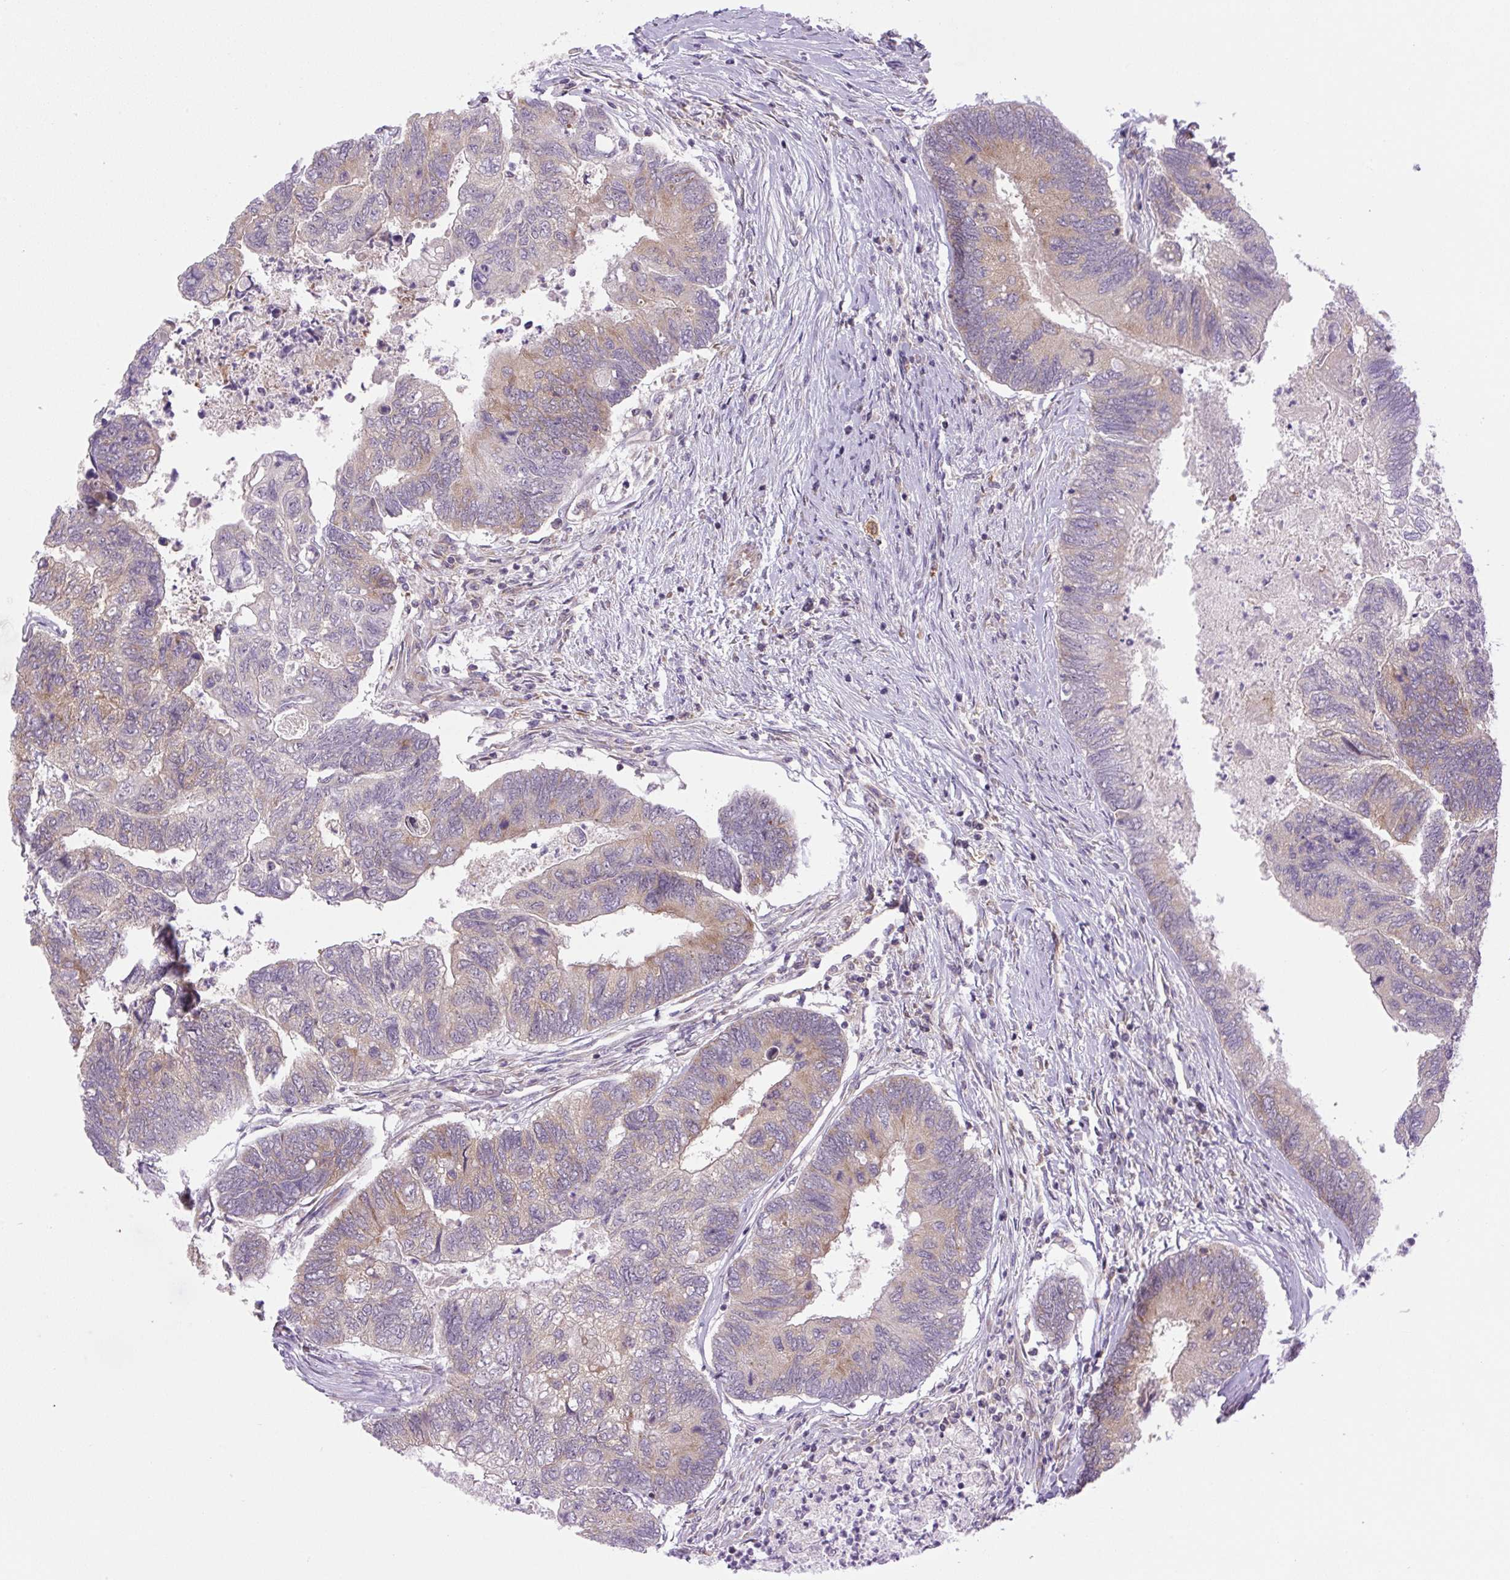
{"staining": {"intensity": "weak", "quantity": "25%-75%", "location": "cytoplasmic/membranous"}, "tissue": "colorectal cancer", "cell_type": "Tumor cells", "image_type": "cancer", "snomed": [{"axis": "morphology", "description": "Adenocarcinoma, NOS"}, {"axis": "topography", "description": "Colon"}], "caption": "Colorectal adenocarcinoma stained with a protein marker exhibits weak staining in tumor cells.", "gene": "MINK1", "patient": {"sex": "female", "age": 67}}